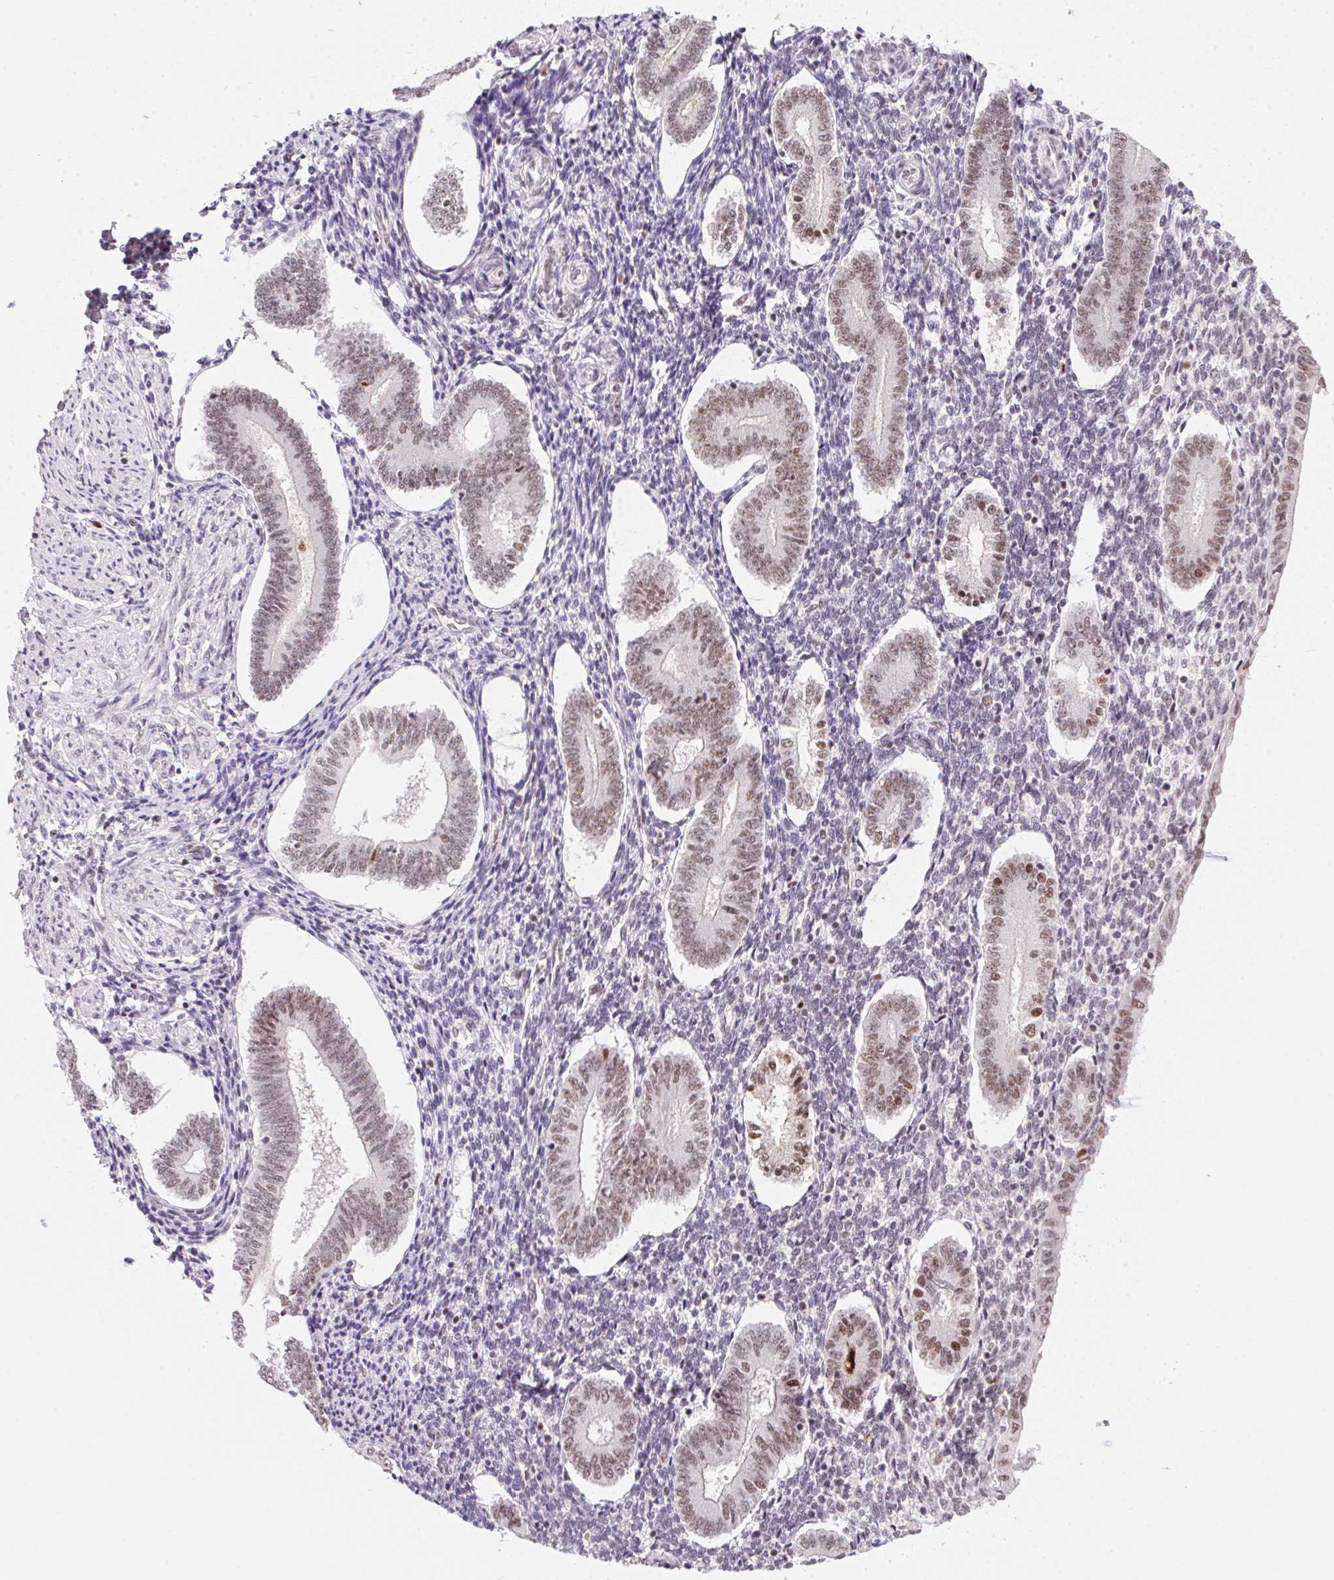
{"staining": {"intensity": "weak", "quantity": "25%-75%", "location": "nuclear"}, "tissue": "endometrium", "cell_type": "Cells in endometrial stroma", "image_type": "normal", "snomed": [{"axis": "morphology", "description": "Normal tissue, NOS"}, {"axis": "topography", "description": "Endometrium"}], "caption": "IHC staining of normal endometrium, which exhibits low levels of weak nuclear positivity in approximately 25%-75% of cells in endometrial stroma indicating weak nuclear protein positivity. The staining was performed using DAB (3,3'-diaminobenzidine) (brown) for protein detection and nuclei were counterstained in hematoxylin (blue).", "gene": "SRSF7", "patient": {"sex": "female", "age": 40}}